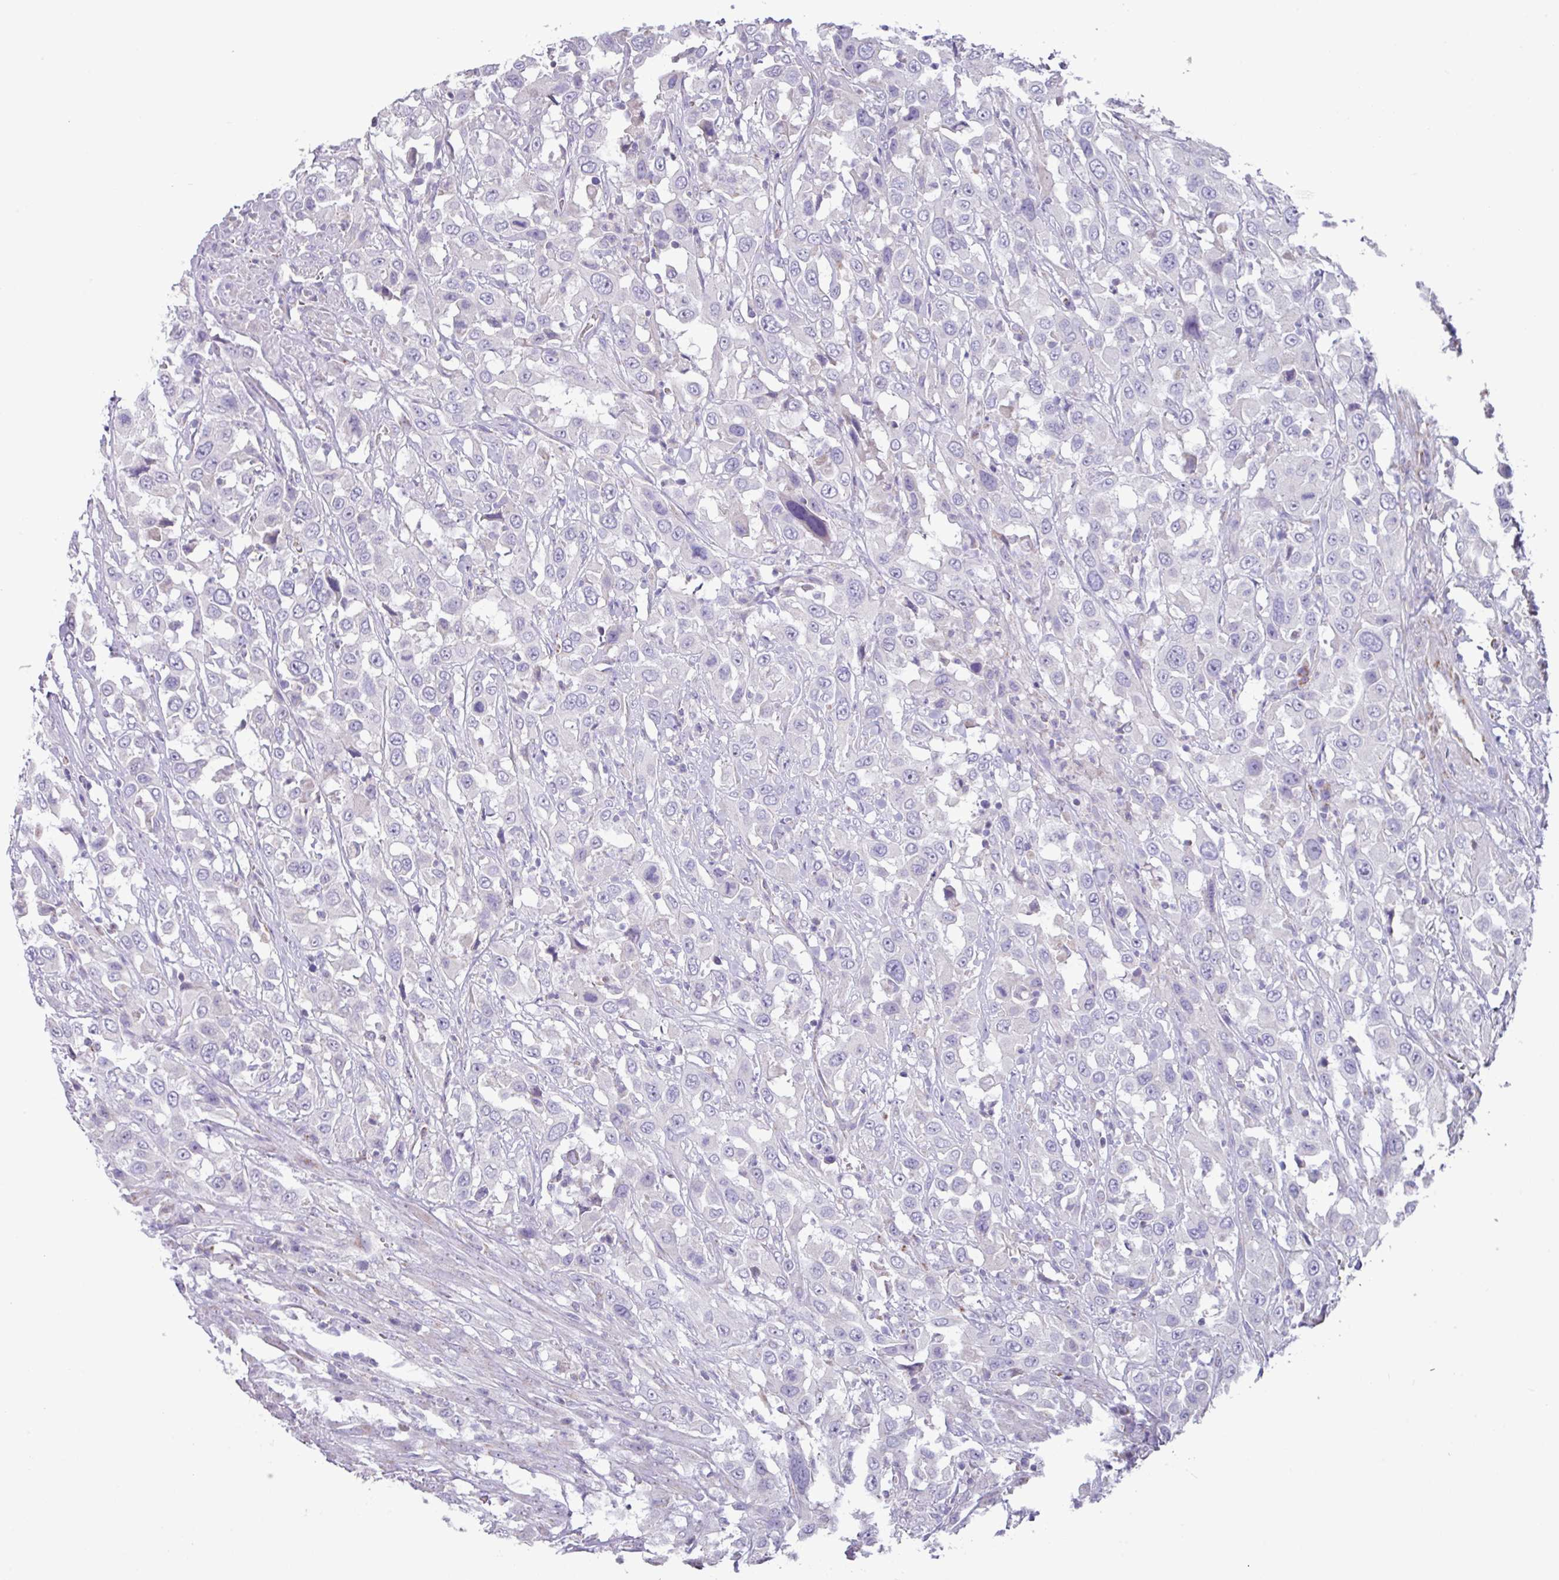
{"staining": {"intensity": "negative", "quantity": "none", "location": "none"}, "tissue": "urothelial cancer", "cell_type": "Tumor cells", "image_type": "cancer", "snomed": [{"axis": "morphology", "description": "Urothelial carcinoma, High grade"}, {"axis": "topography", "description": "Urinary bladder"}], "caption": "The IHC photomicrograph has no significant staining in tumor cells of high-grade urothelial carcinoma tissue.", "gene": "MT-ND4", "patient": {"sex": "male", "age": 61}}